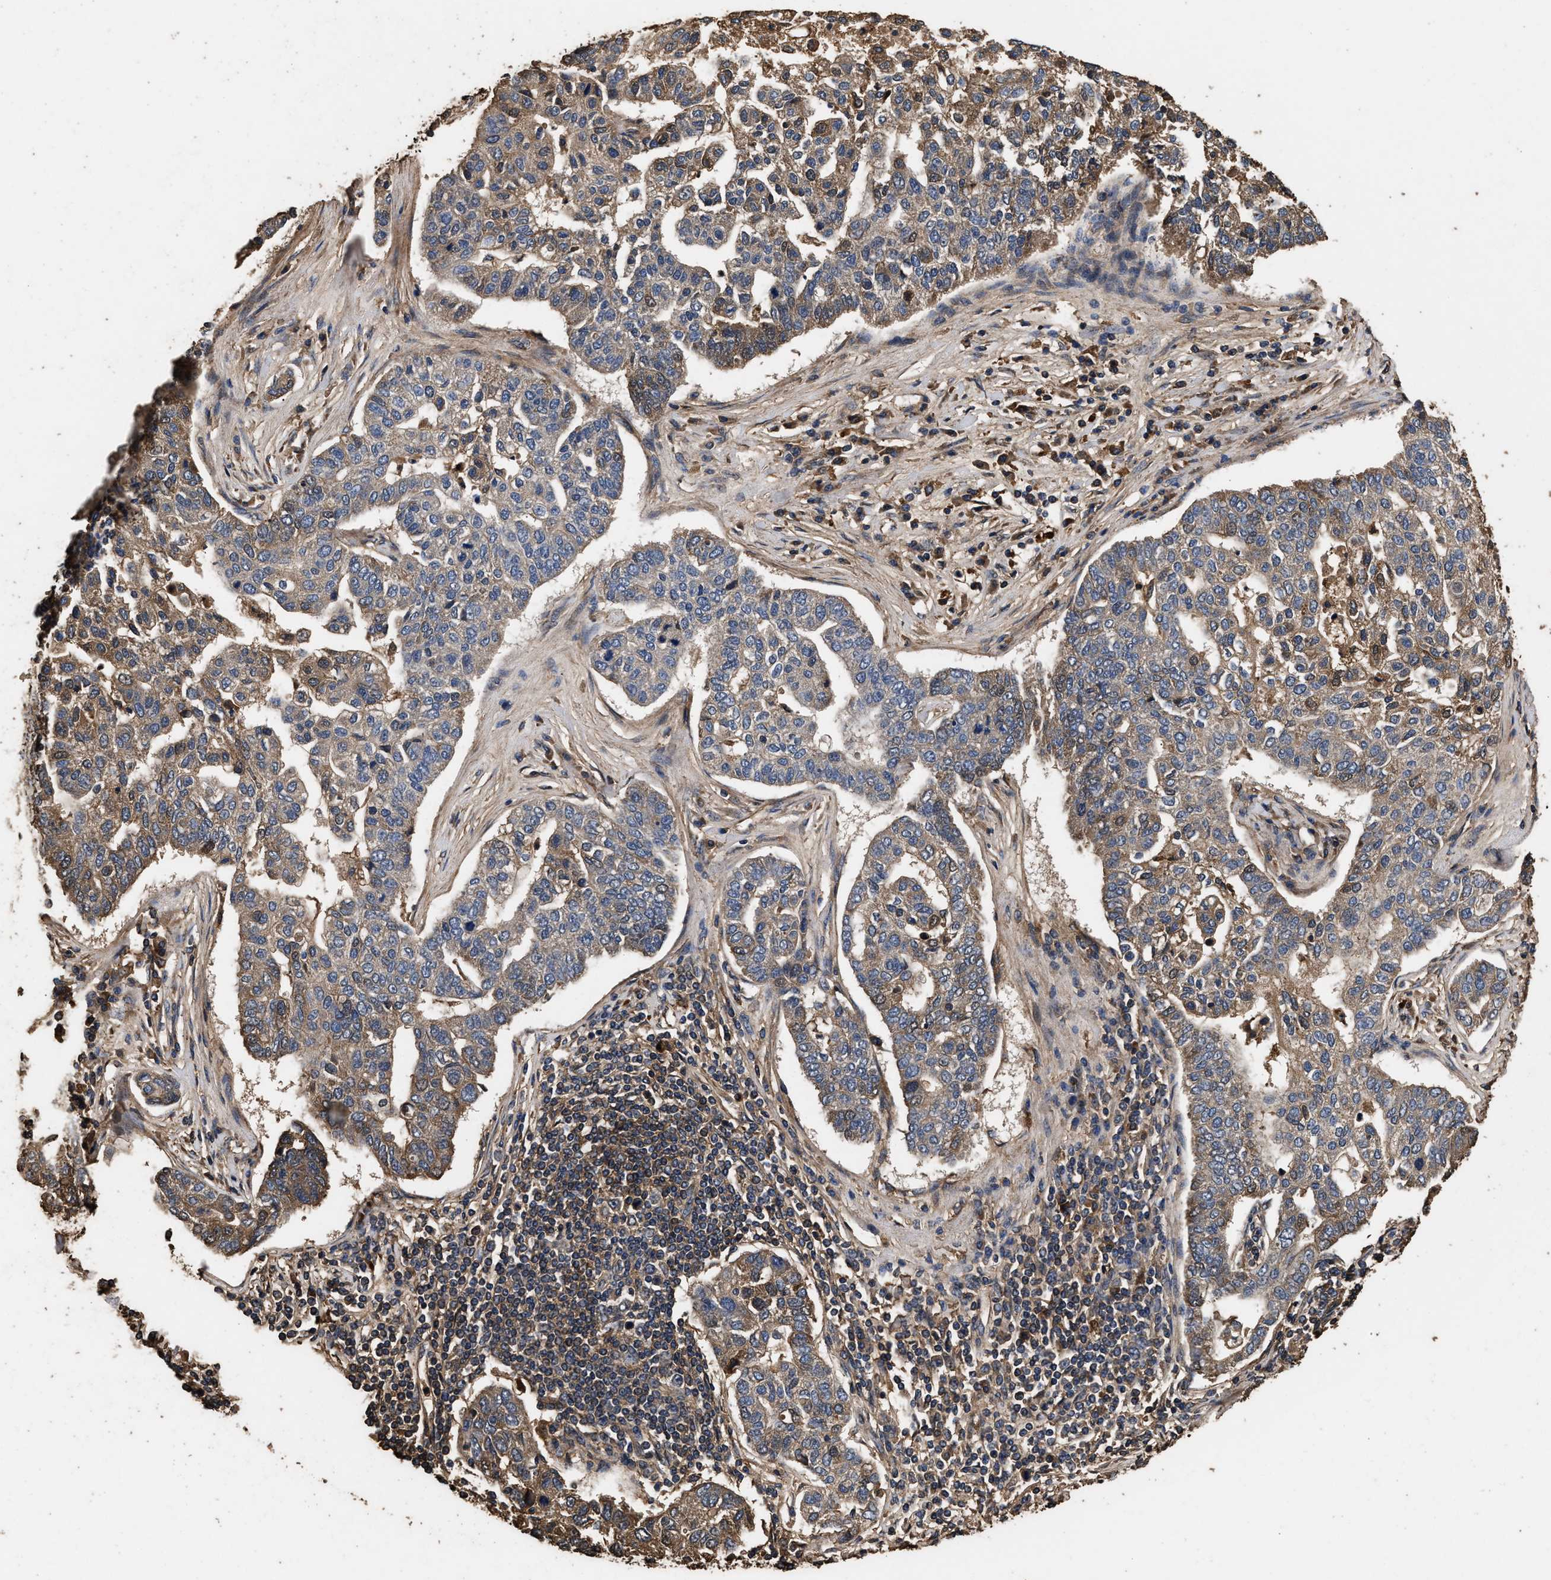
{"staining": {"intensity": "moderate", "quantity": "25%-75%", "location": "cytoplasmic/membranous"}, "tissue": "pancreatic cancer", "cell_type": "Tumor cells", "image_type": "cancer", "snomed": [{"axis": "morphology", "description": "Adenocarcinoma, NOS"}, {"axis": "topography", "description": "Pancreas"}], "caption": "Adenocarcinoma (pancreatic) was stained to show a protein in brown. There is medium levels of moderate cytoplasmic/membranous expression in about 25%-75% of tumor cells. The staining was performed using DAB (3,3'-diaminobenzidine) to visualize the protein expression in brown, while the nuclei were stained in blue with hematoxylin (Magnification: 20x).", "gene": "KYAT1", "patient": {"sex": "female", "age": 61}}